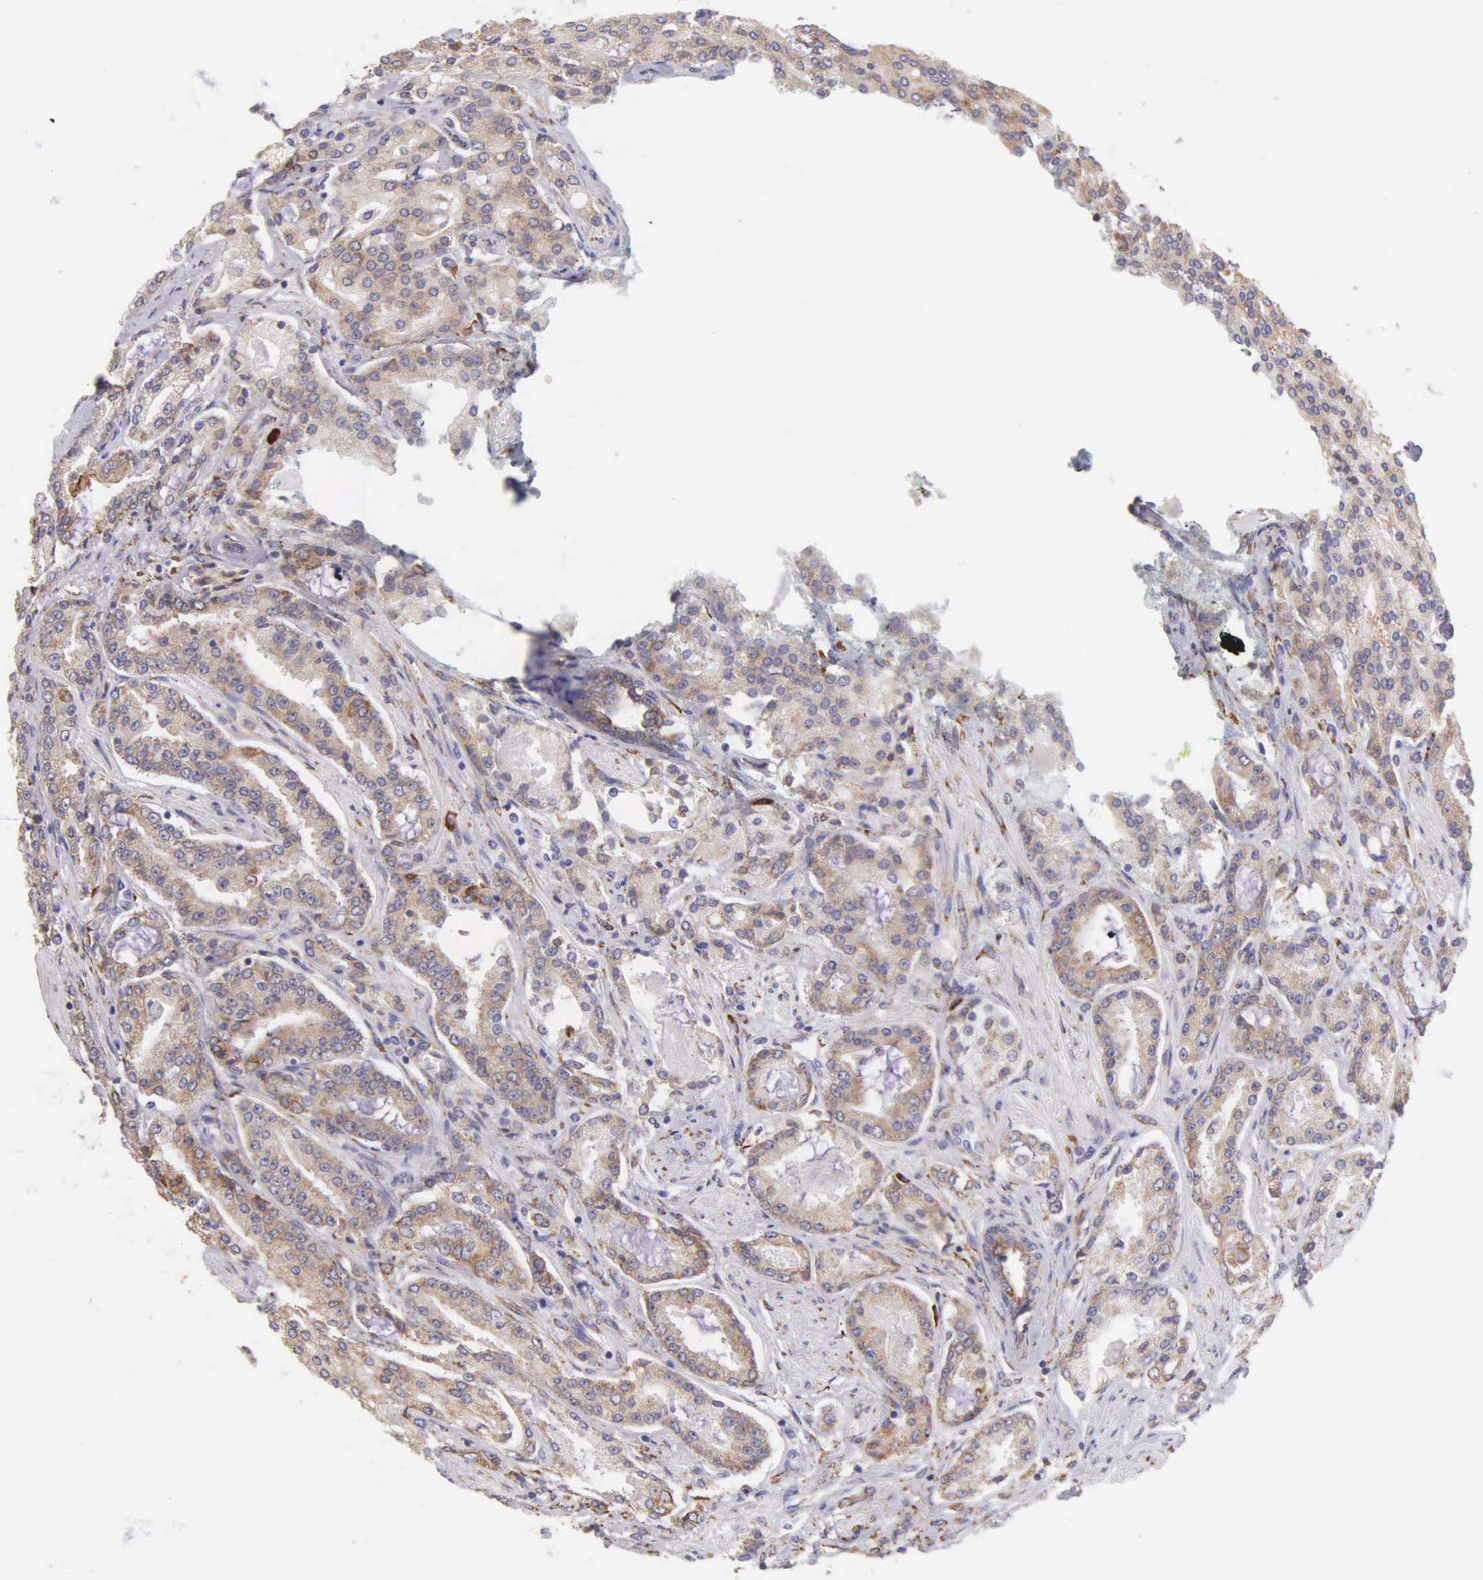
{"staining": {"intensity": "weak", "quantity": ">75%", "location": "cytoplasmic/membranous"}, "tissue": "prostate cancer", "cell_type": "Tumor cells", "image_type": "cancer", "snomed": [{"axis": "morphology", "description": "Adenocarcinoma, Medium grade"}, {"axis": "topography", "description": "Prostate"}], "caption": "Immunohistochemistry photomicrograph of neoplastic tissue: prostate cancer stained using IHC shows low levels of weak protein expression localized specifically in the cytoplasmic/membranous of tumor cells, appearing as a cytoplasmic/membranous brown color.", "gene": "CKAP4", "patient": {"sex": "male", "age": 72}}